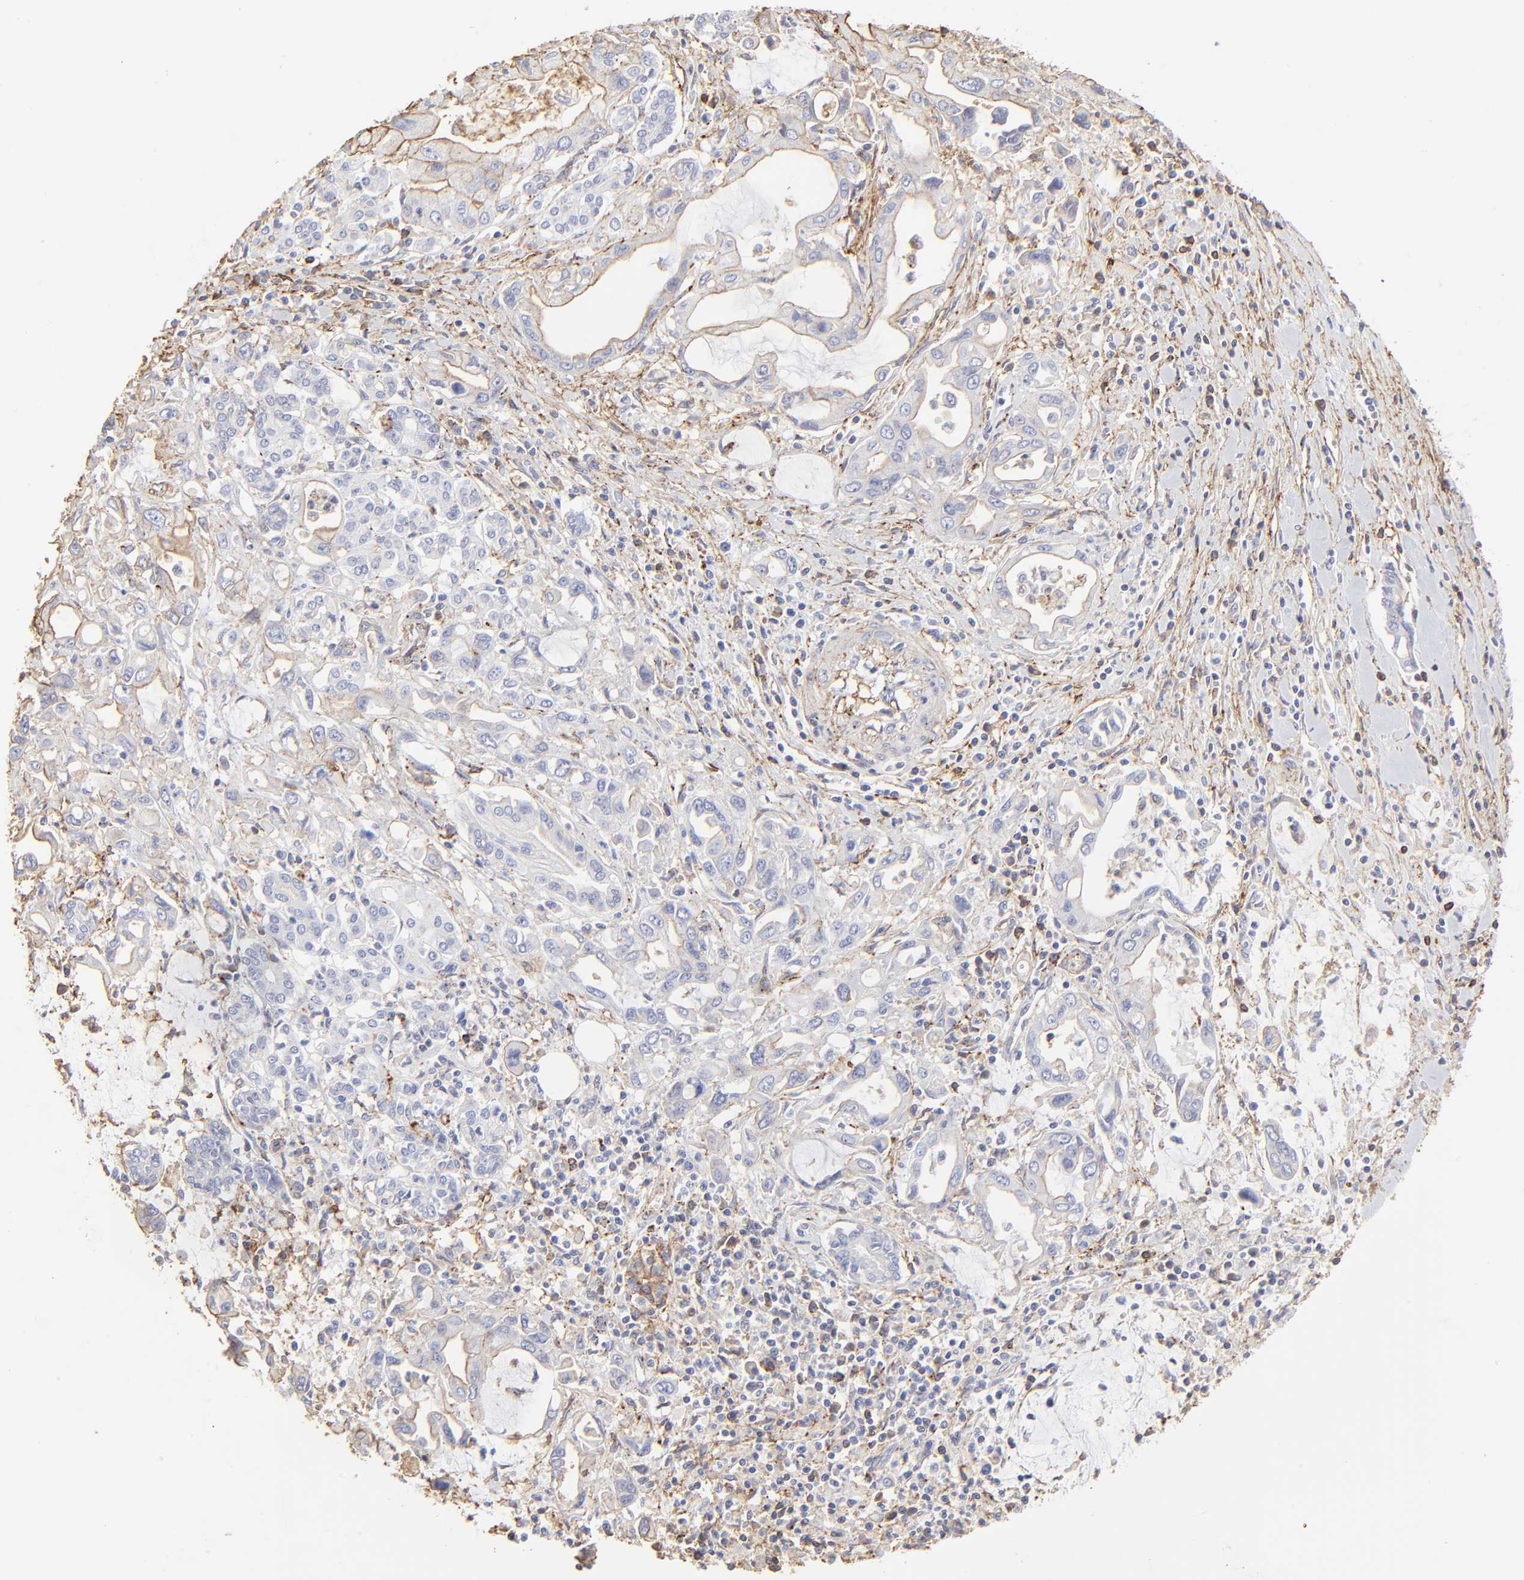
{"staining": {"intensity": "negative", "quantity": "none", "location": "none"}, "tissue": "pancreatic cancer", "cell_type": "Tumor cells", "image_type": "cancer", "snomed": [{"axis": "morphology", "description": "Adenocarcinoma, NOS"}, {"axis": "topography", "description": "Pancreas"}], "caption": "An image of pancreatic cancer (adenocarcinoma) stained for a protein demonstrates no brown staining in tumor cells. The staining was performed using DAB (3,3'-diaminobenzidine) to visualize the protein expression in brown, while the nuclei were stained in blue with hematoxylin (Magnification: 20x).", "gene": "ANXA6", "patient": {"sex": "female", "age": 57}}